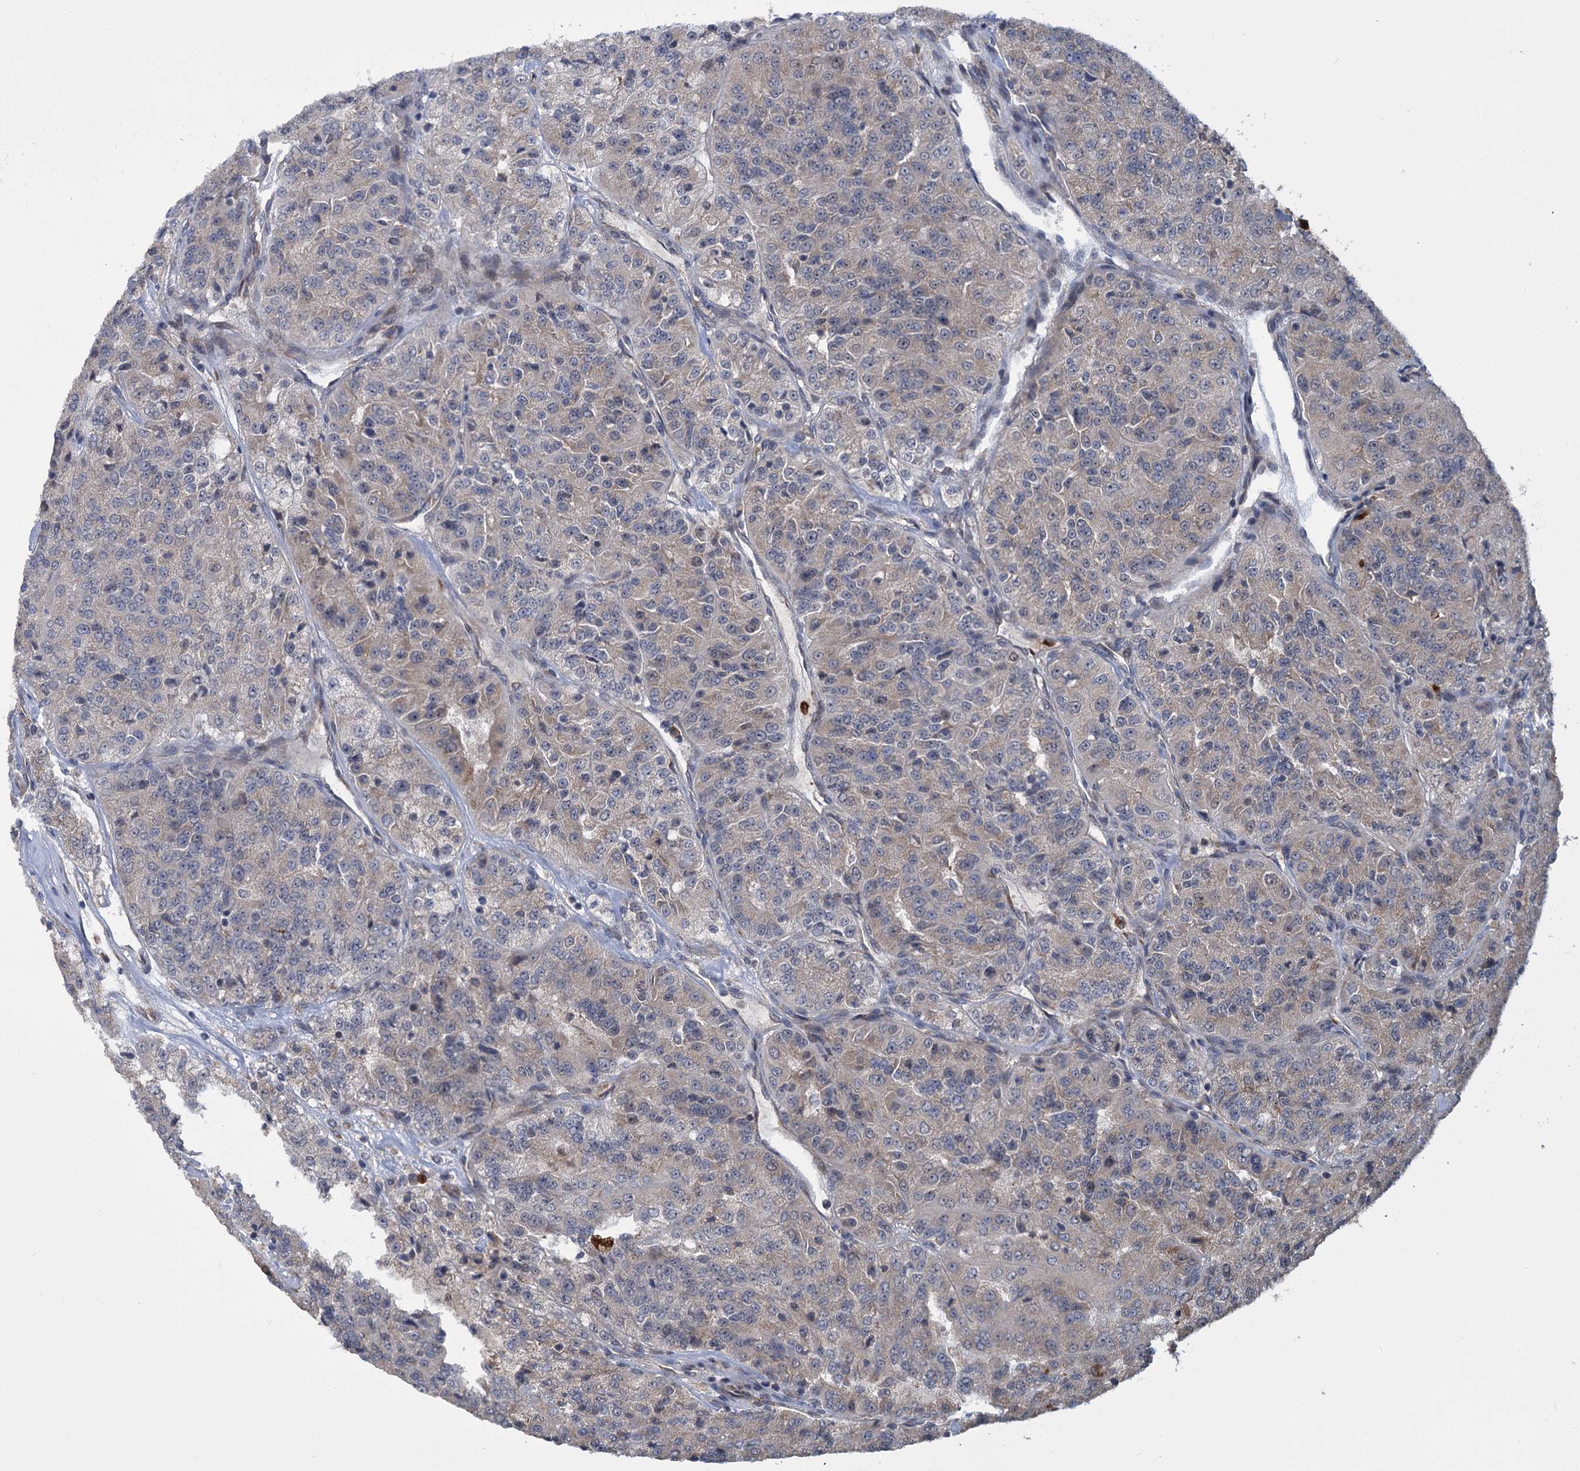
{"staining": {"intensity": "weak", "quantity": "<25%", "location": "cytoplasmic/membranous"}, "tissue": "renal cancer", "cell_type": "Tumor cells", "image_type": "cancer", "snomed": [{"axis": "morphology", "description": "Adenocarcinoma, NOS"}, {"axis": "topography", "description": "Kidney"}], "caption": "Tumor cells are negative for protein expression in human renal cancer.", "gene": "KANSL2", "patient": {"sex": "female", "age": 63}}